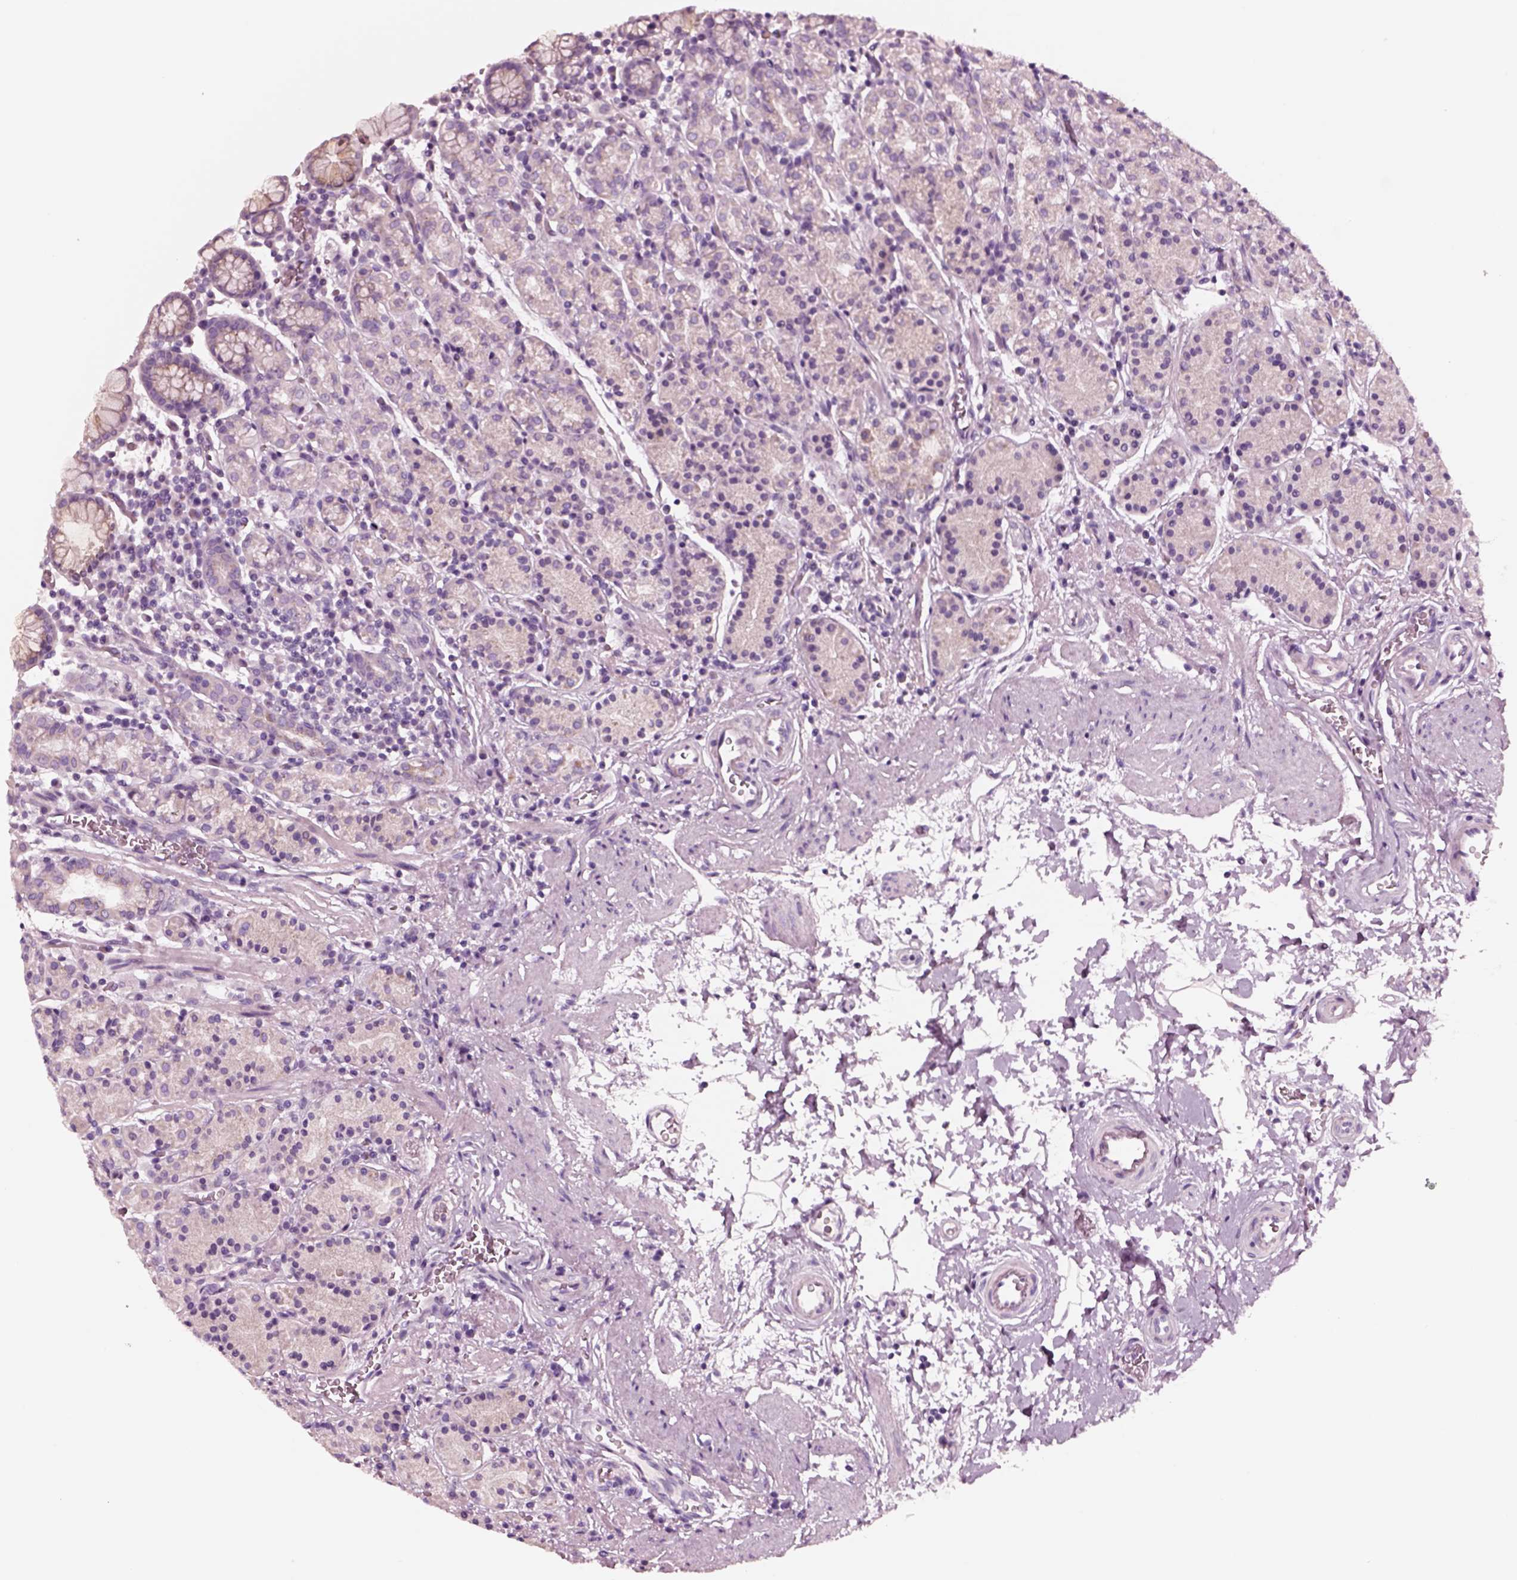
{"staining": {"intensity": "negative", "quantity": "none", "location": "none"}, "tissue": "stomach", "cell_type": "Glandular cells", "image_type": "normal", "snomed": [{"axis": "morphology", "description": "Normal tissue, NOS"}, {"axis": "topography", "description": "Stomach, upper"}, {"axis": "topography", "description": "Stomach"}], "caption": "Stomach was stained to show a protein in brown. There is no significant expression in glandular cells. The staining was performed using DAB (3,3'-diaminobenzidine) to visualize the protein expression in brown, while the nuclei were stained in blue with hematoxylin (Magnification: 20x).", "gene": "NMRK2", "patient": {"sex": "male", "age": 62}}